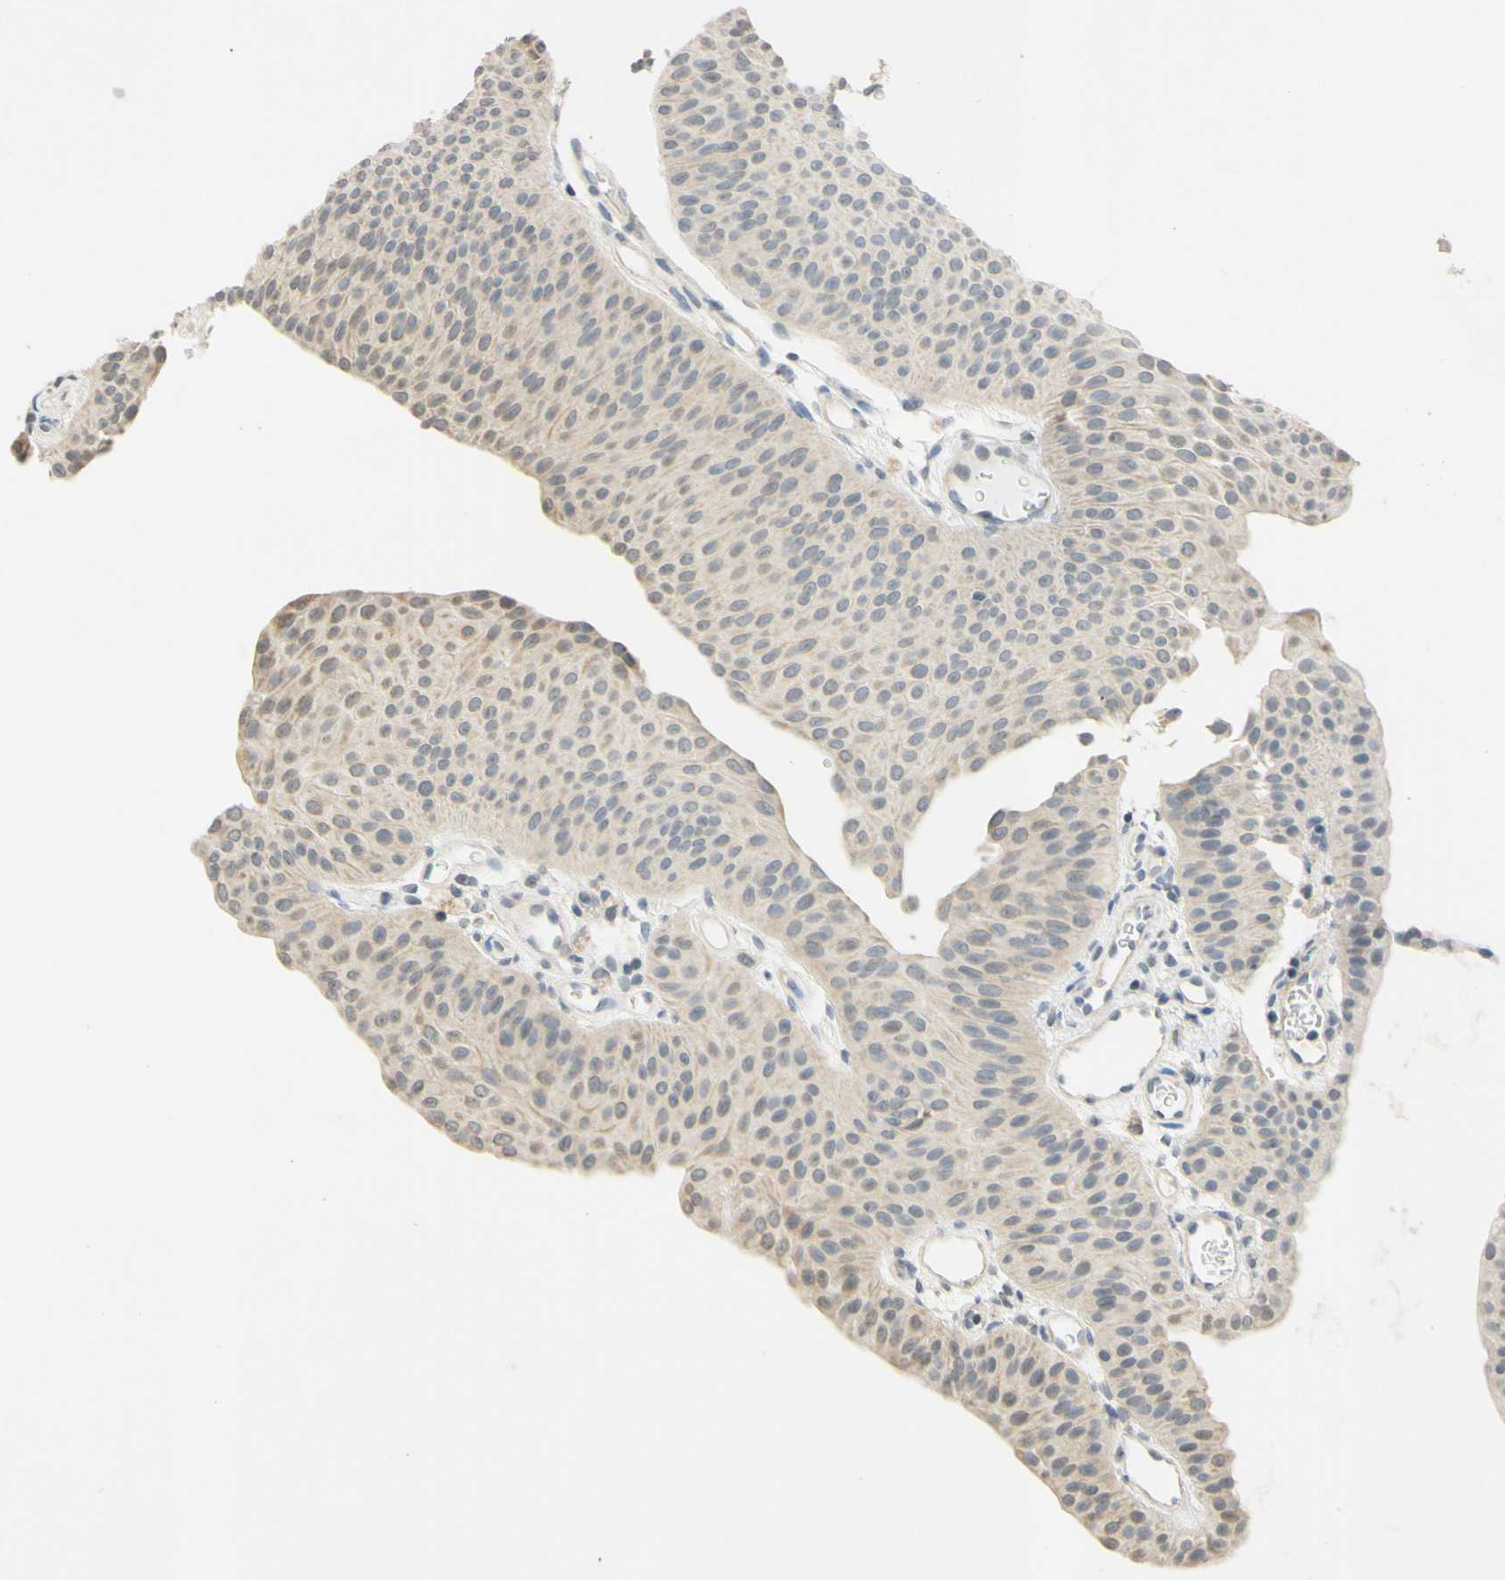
{"staining": {"intensity": "weak", "quantity": "25%-75%", "location": "cytoplasmic/membranous"}, "tissue": "urothelial cancer", "cell_type": "Tumor cells", "image_type": "cancer", "snomed": [{"axis": "morphology", "description": "Urothelial carcinoma, Low grade"}, {"axis": "topography", "description": "Urinary bladder"}], "caption": "An image of human urothelial cancer stained for a protein demonstrates weak cytoplasmic/membranous brown staining in tumor cells.", "gene": "MAG", "patient": {"sex": "female", "age": 60}}